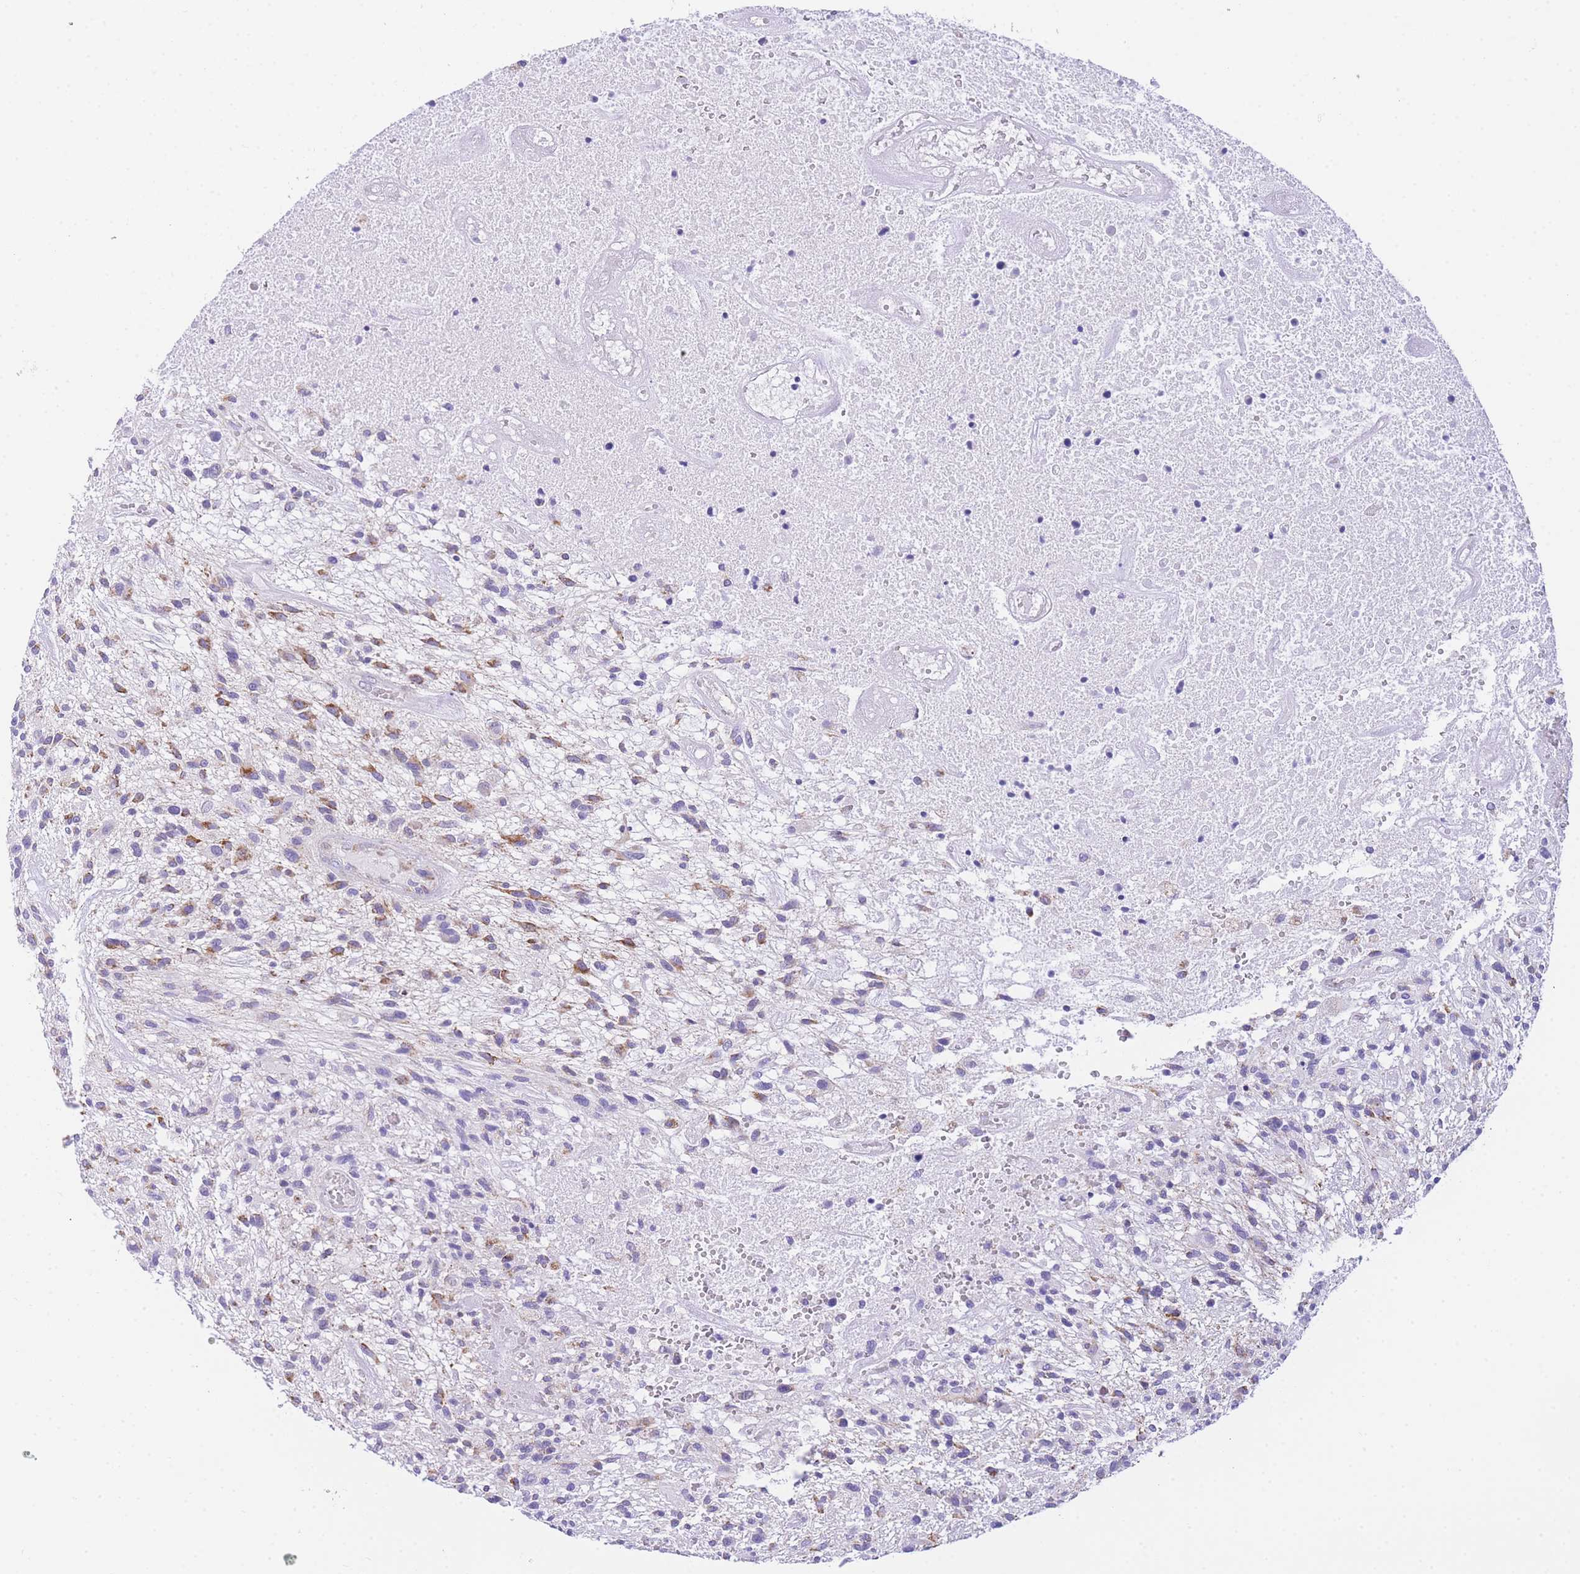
{"staining": {"intensity": "moderate", "quantity": "25%-75%", "location": "cytoplasmic/membranous"}, "tissue": "glioma", "cell_type": "Tumor cells", "image_type": "cancer", "snomed": [{"axis": "morphology", "description": "Glioma, malignant, High grade"}, {"axis": "topography", "description": "Brain"}], "caption": "Tumor cells reveal medium levels of moderate cytoplasmic/membranous staining in about 25%-75% of cells in high-grade glioma (malignant). (brown staining indicates protein expression, while blue staining denotes nuclei).", "gene": "NKD2", "patient": {"sex": "male", "age": 47}}